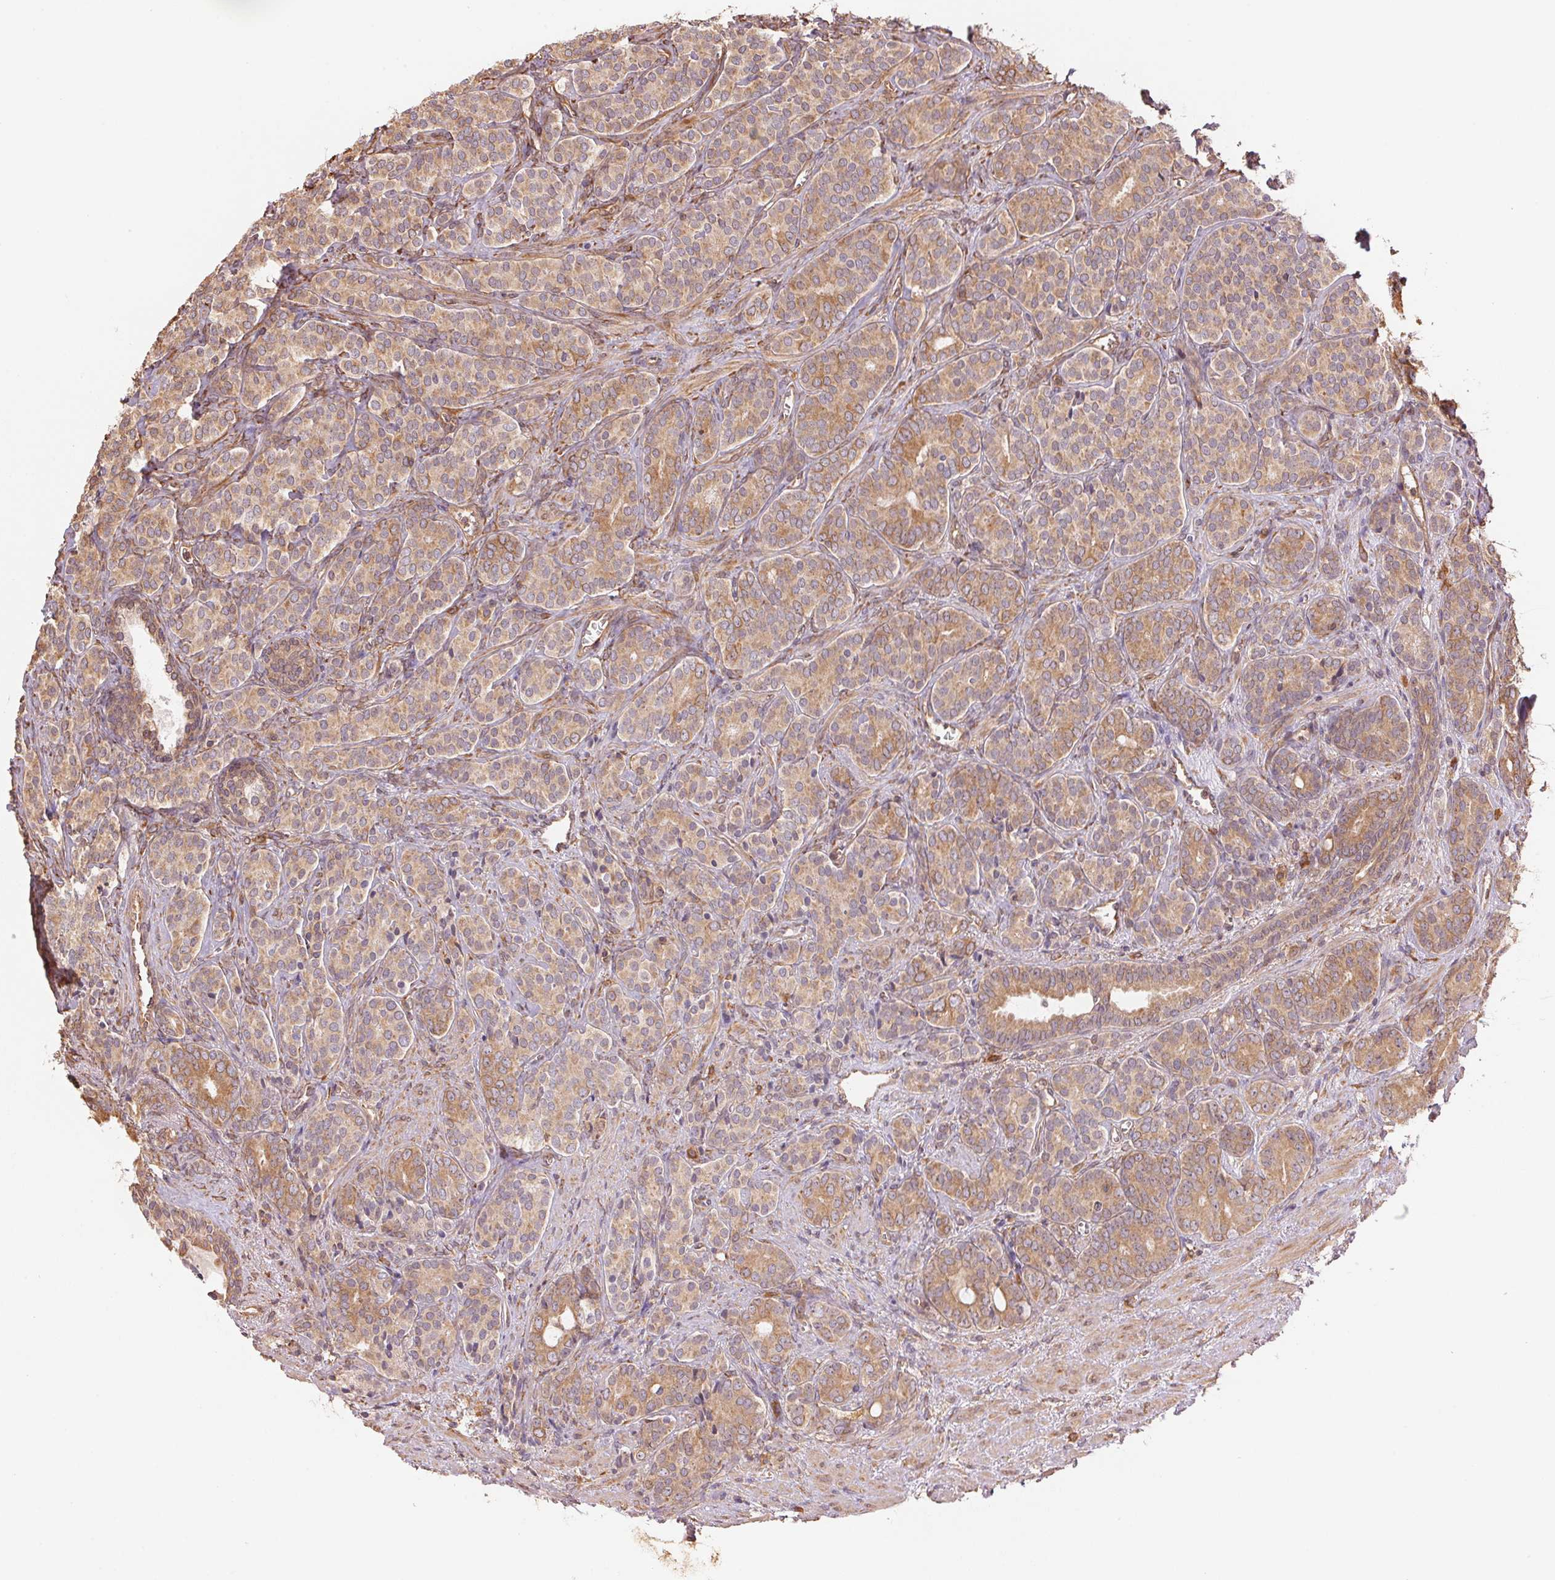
{"staining": {"intensity": "weak", "quantity": ">75%", "location": "cytoplasmic/membranous"}, "tissue": "prostate cancer", "cell_type": "Tumor cells", "image_type": "cancer", "snomed": [{"axis": "morphology", "description": "Adenocarcinoma, High grade"}, {"axis": "topography", "description": "Prostate"}], "caption": "Protein staining of high-grade adenocarcinoma (prostate) tissue exhibits weak cytoplasmic/membranous staining in approximately >75% of tumor cells.", "gene": "C6orf163", "patient": {"sex": "male", "age": 84}}